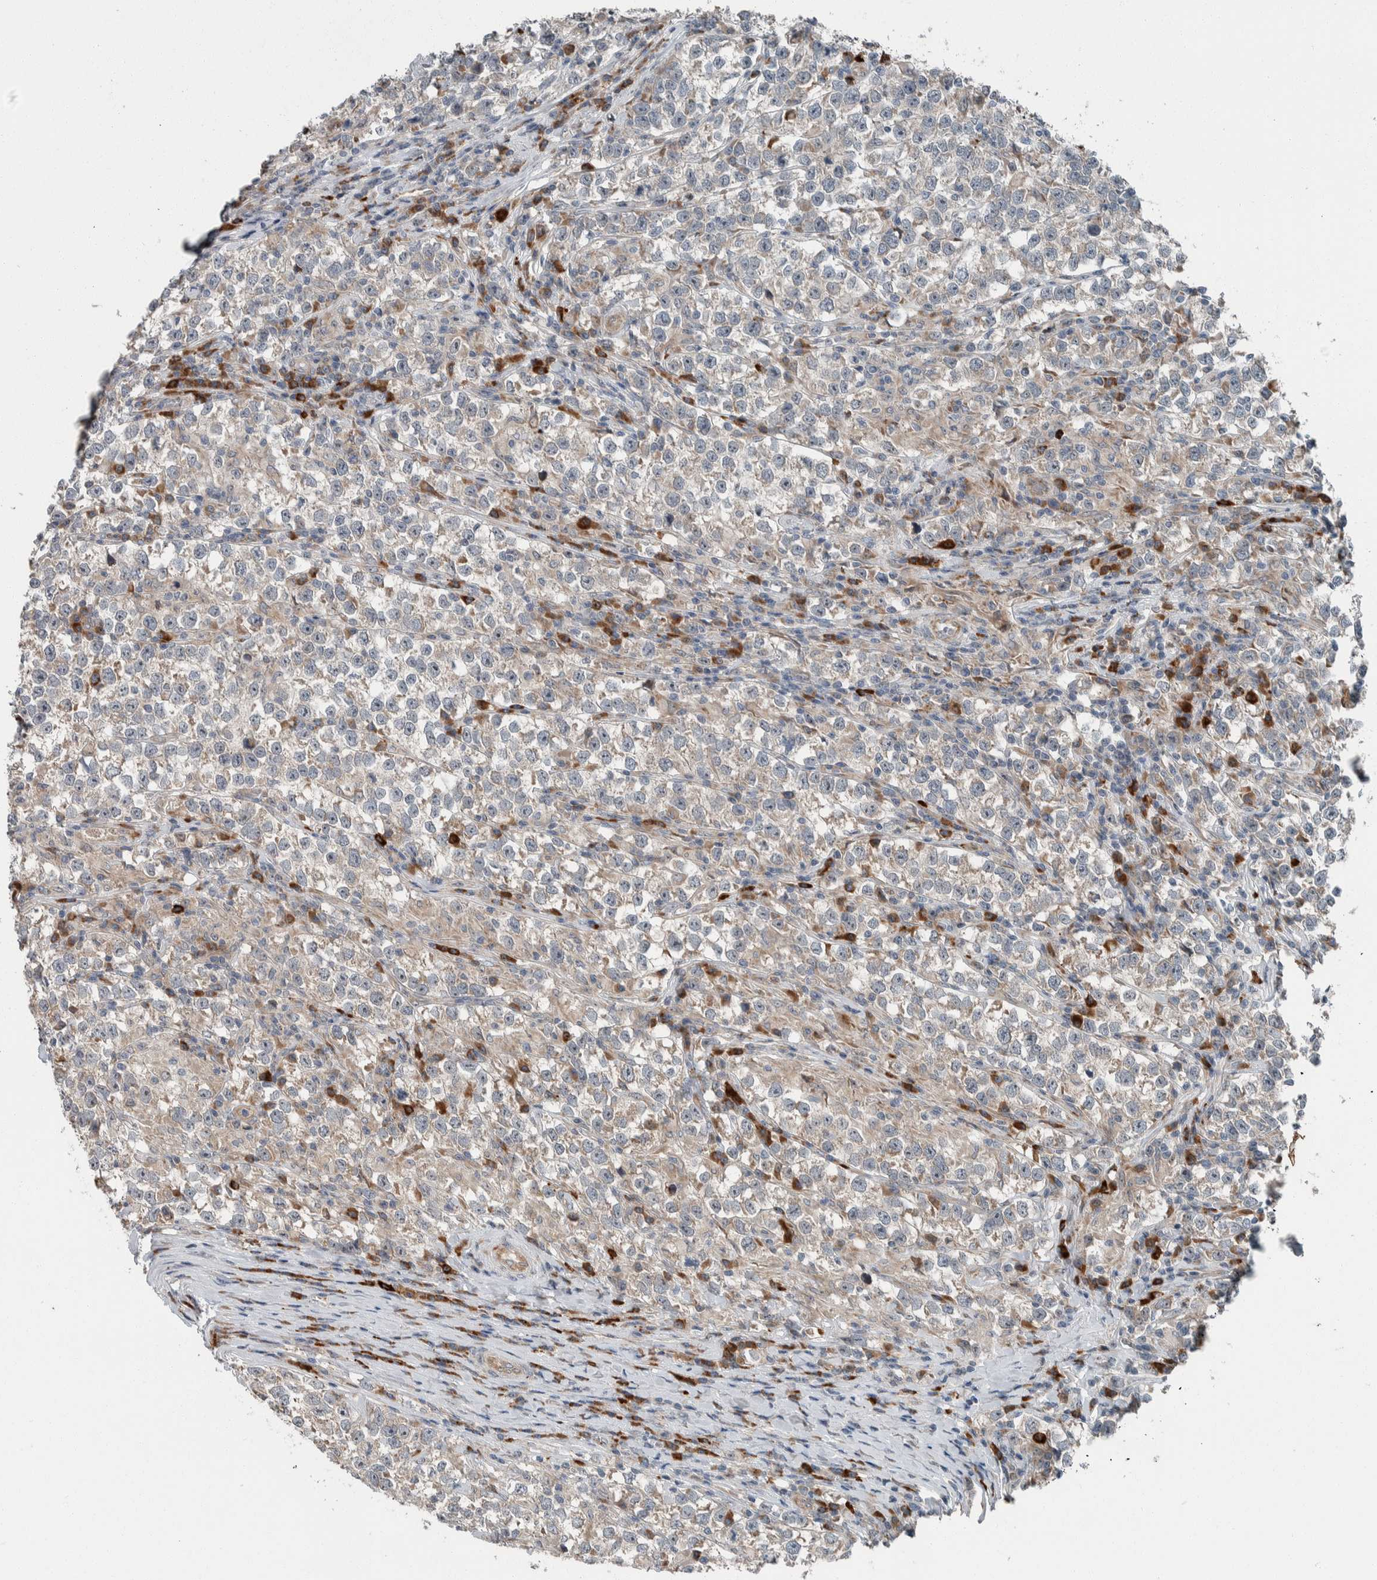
{"staining": {"intensity": "negative", "quantity": "none", "location": "none"}, "tissue": "testis cancer", "cell_type": "Tumor cells", "image_type": "cancer", "snomed": [{"axis": "morphology", "description": "Normal tissue, NOS"}, {"axis": "morphology", "description": "Seminoma, NOS"}, {"axis": "topography", "description": "Testis"}], "caption": "Tumor cells show no significant positivity in testis cancer (seminoma).", "gene": "USP25", "patient": {"sex": "male", "age": 43}}